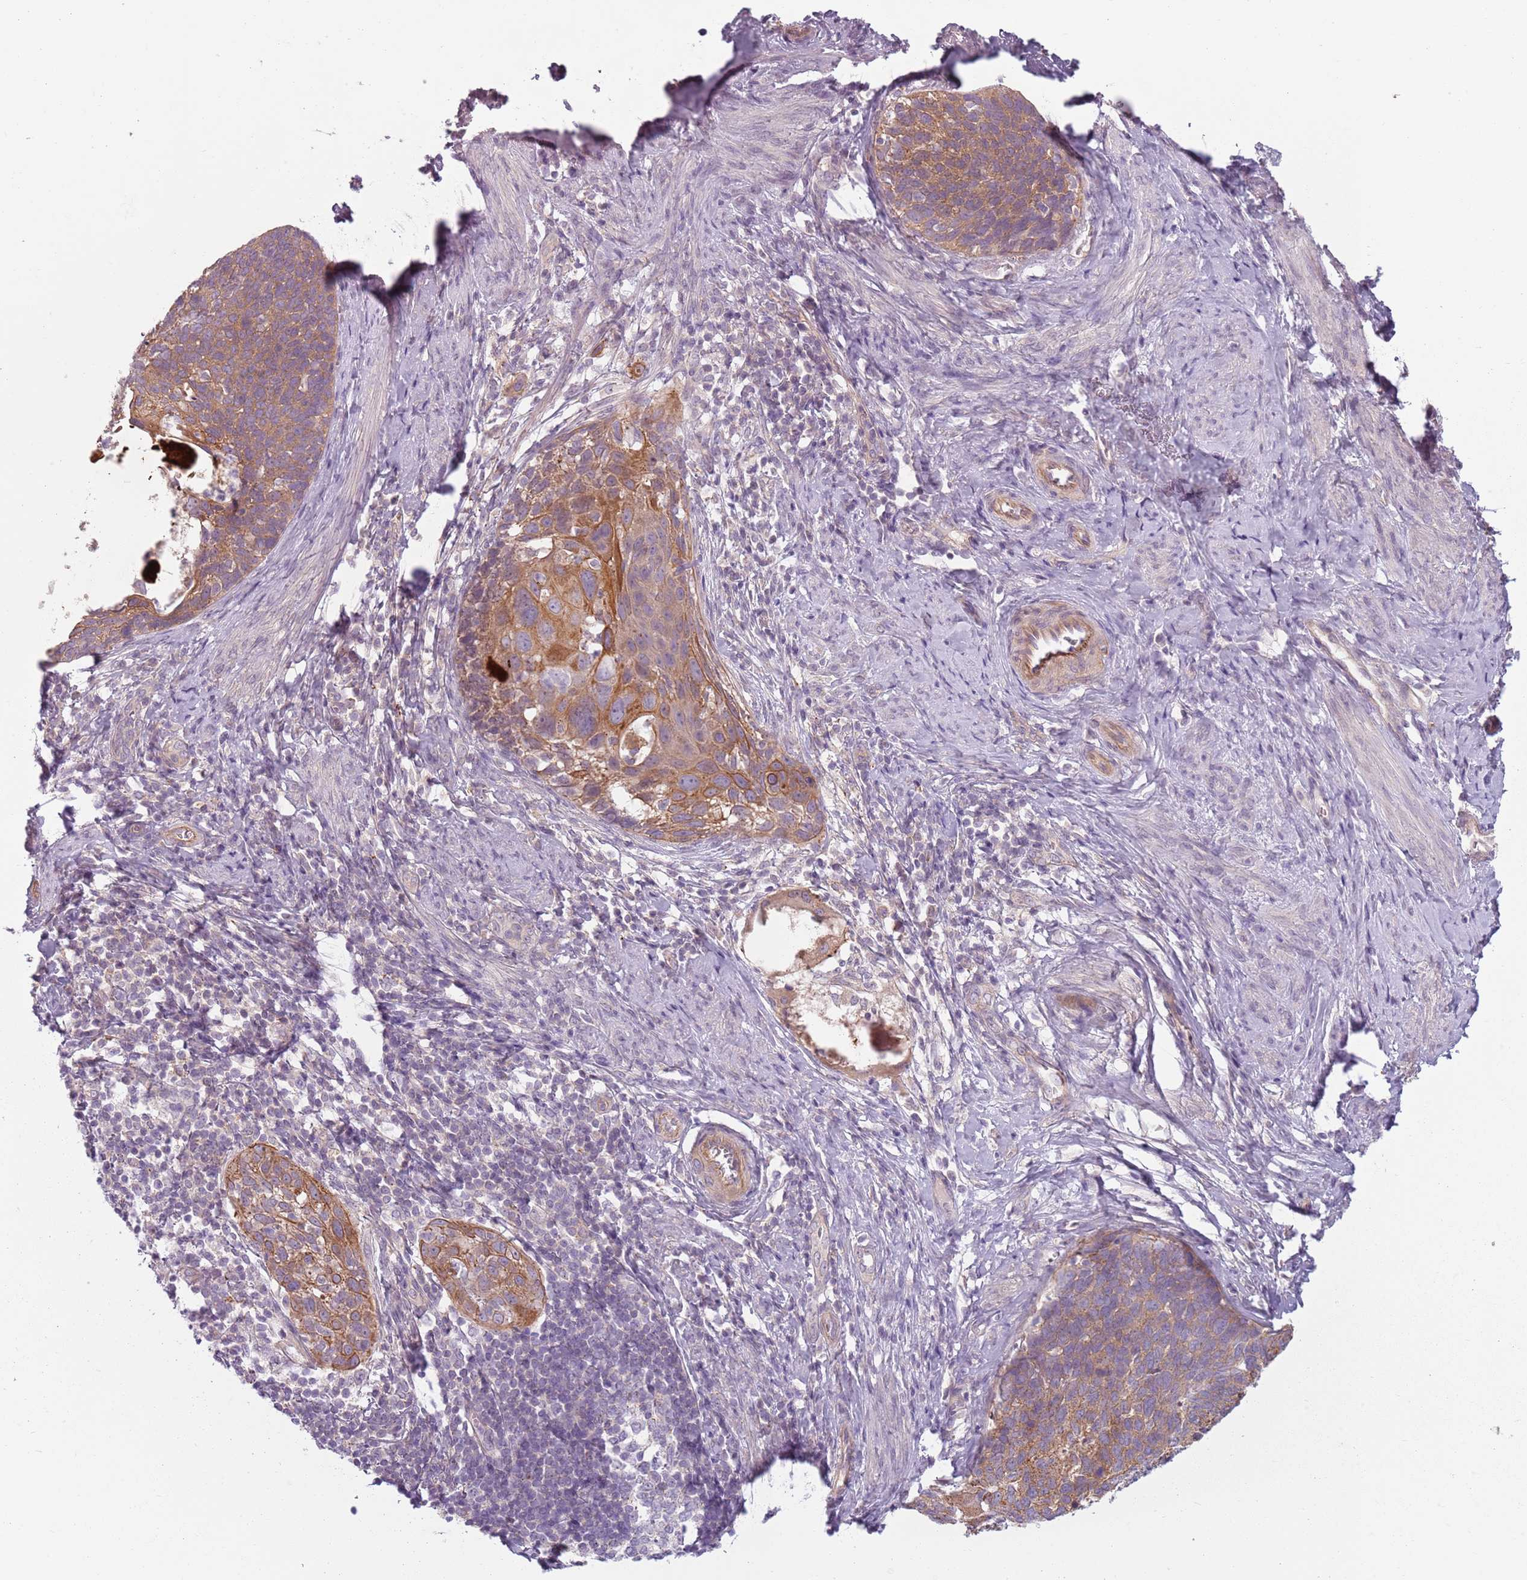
{"staining": {"intensity": "moderate", "quantity": ">75%", "location": "cytoplasmic/membranous"}, "tissue": "cervical cancer", "cell_type": "Tumor cells", "image_type": "cancer", "snomed": [{"axis": "morphology", "description": "Squamous cell carcinoma, NOS"}, {"axis": "topography", "description": "Cervix"}], "caption": "The immunohistochemical stain highlights moderate cytoplasmic/membranous staining in tumor cells of squamous cell carcinoma (cervical) tissue.", "gene": "TLCD2", "patient": {"sex": "female", "age": 80}}